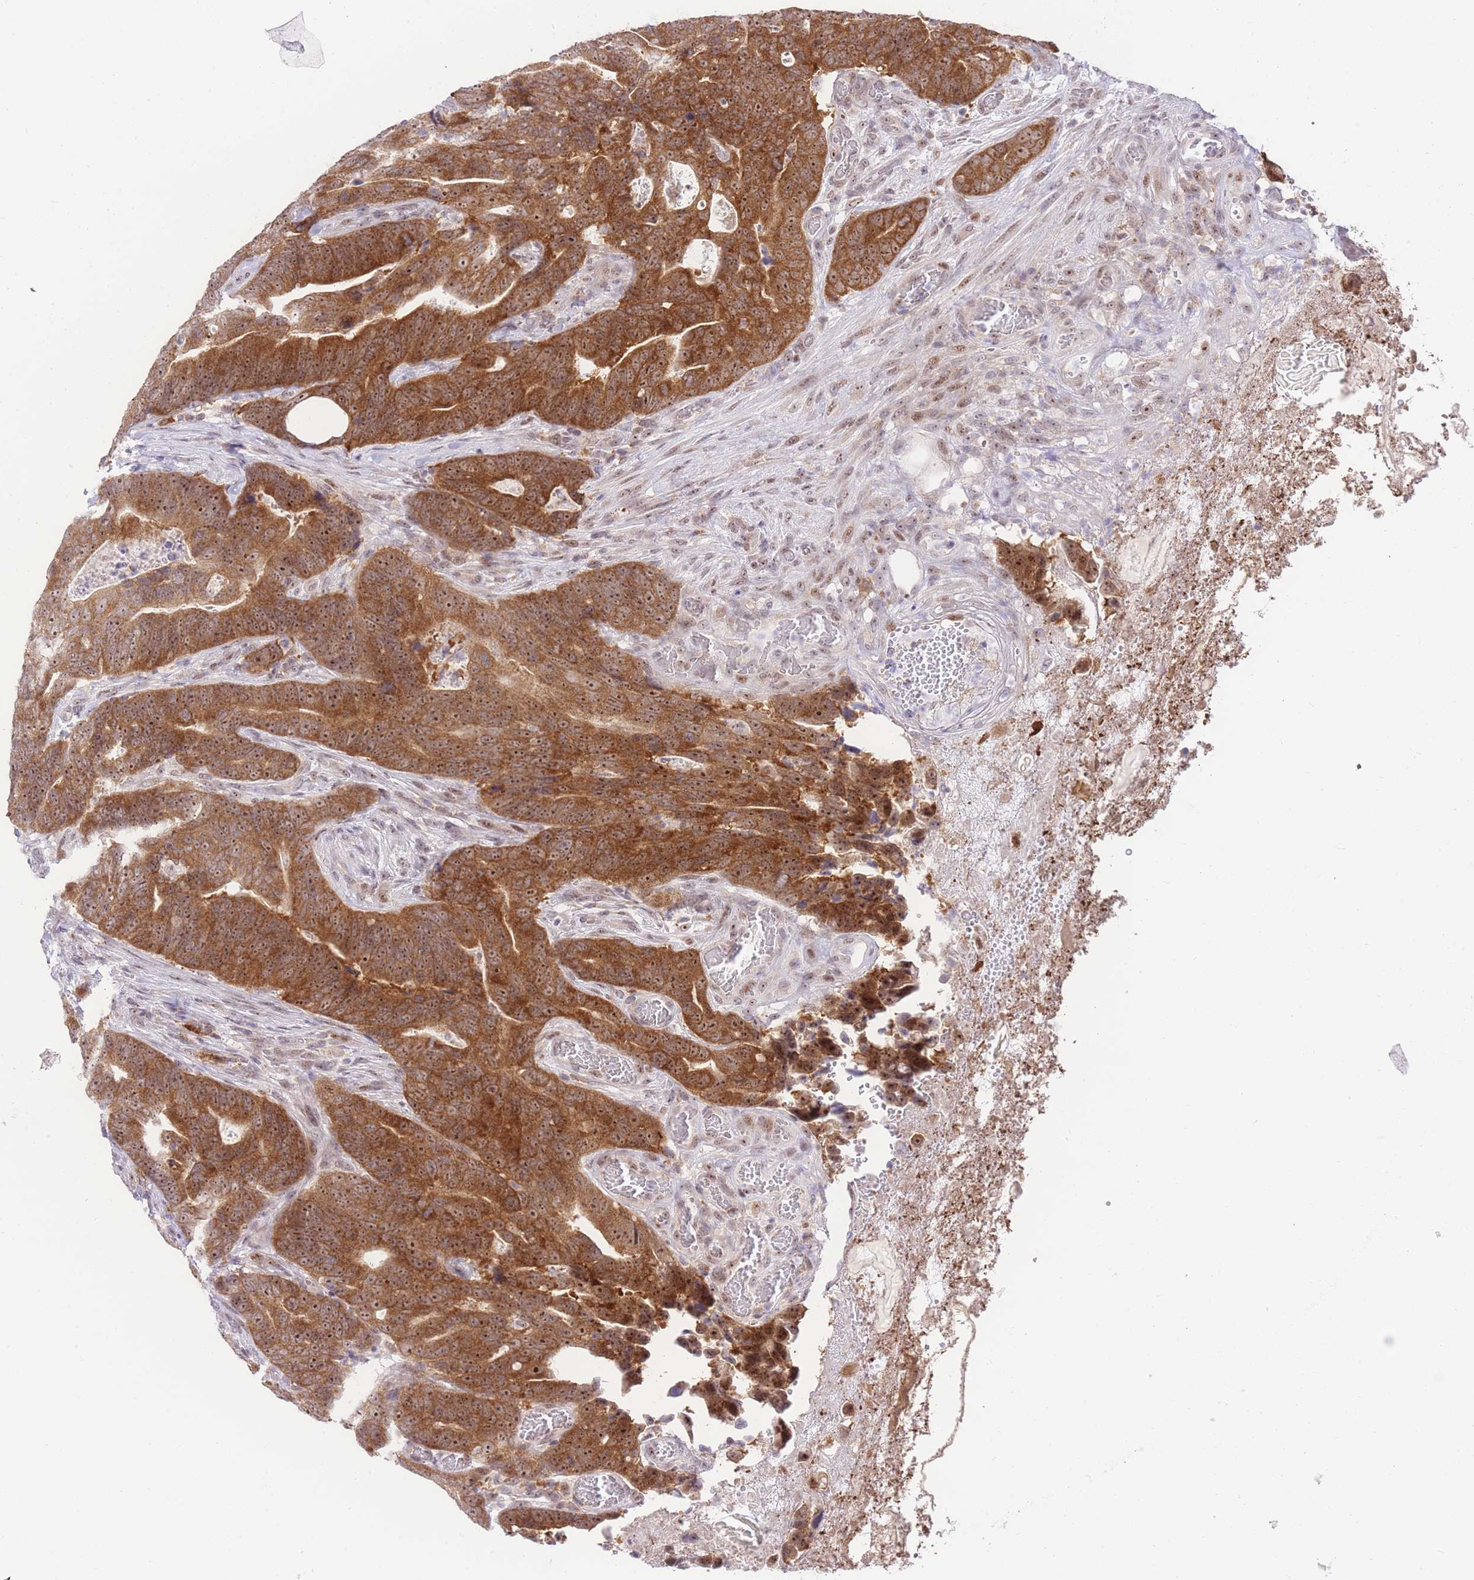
{"staining": {"intensity": "moderate", "quantity": ">75%", "location": "cytoplasmic/membranous,nuclear"}, "tissue": "colorectal cancer", "cell_type": "Tumor cells", "image_type": "cancer", "snomed": [{"axis": "morphology", "description": "Adenocarcinoma, NOS"}, {"axis": "topography", "description": "Colon"}], "caption": "Immunohistochemistry staining of adenocarcinoma (colorectal), which reveals medium levels of moderate cytoplasmic/membranous and nuclear expression in about >75% of tumor cells indicating moderate cytoplasmic/membranous and nuclear protein staining. The staining was performed using DAB (3,3'-diaminobenzidine) (brown) for protein detection and nuclei were counterstained in hematoxylin (blue).", "gene": "STK39", "patient": {"sex": "female", "age": 82}}